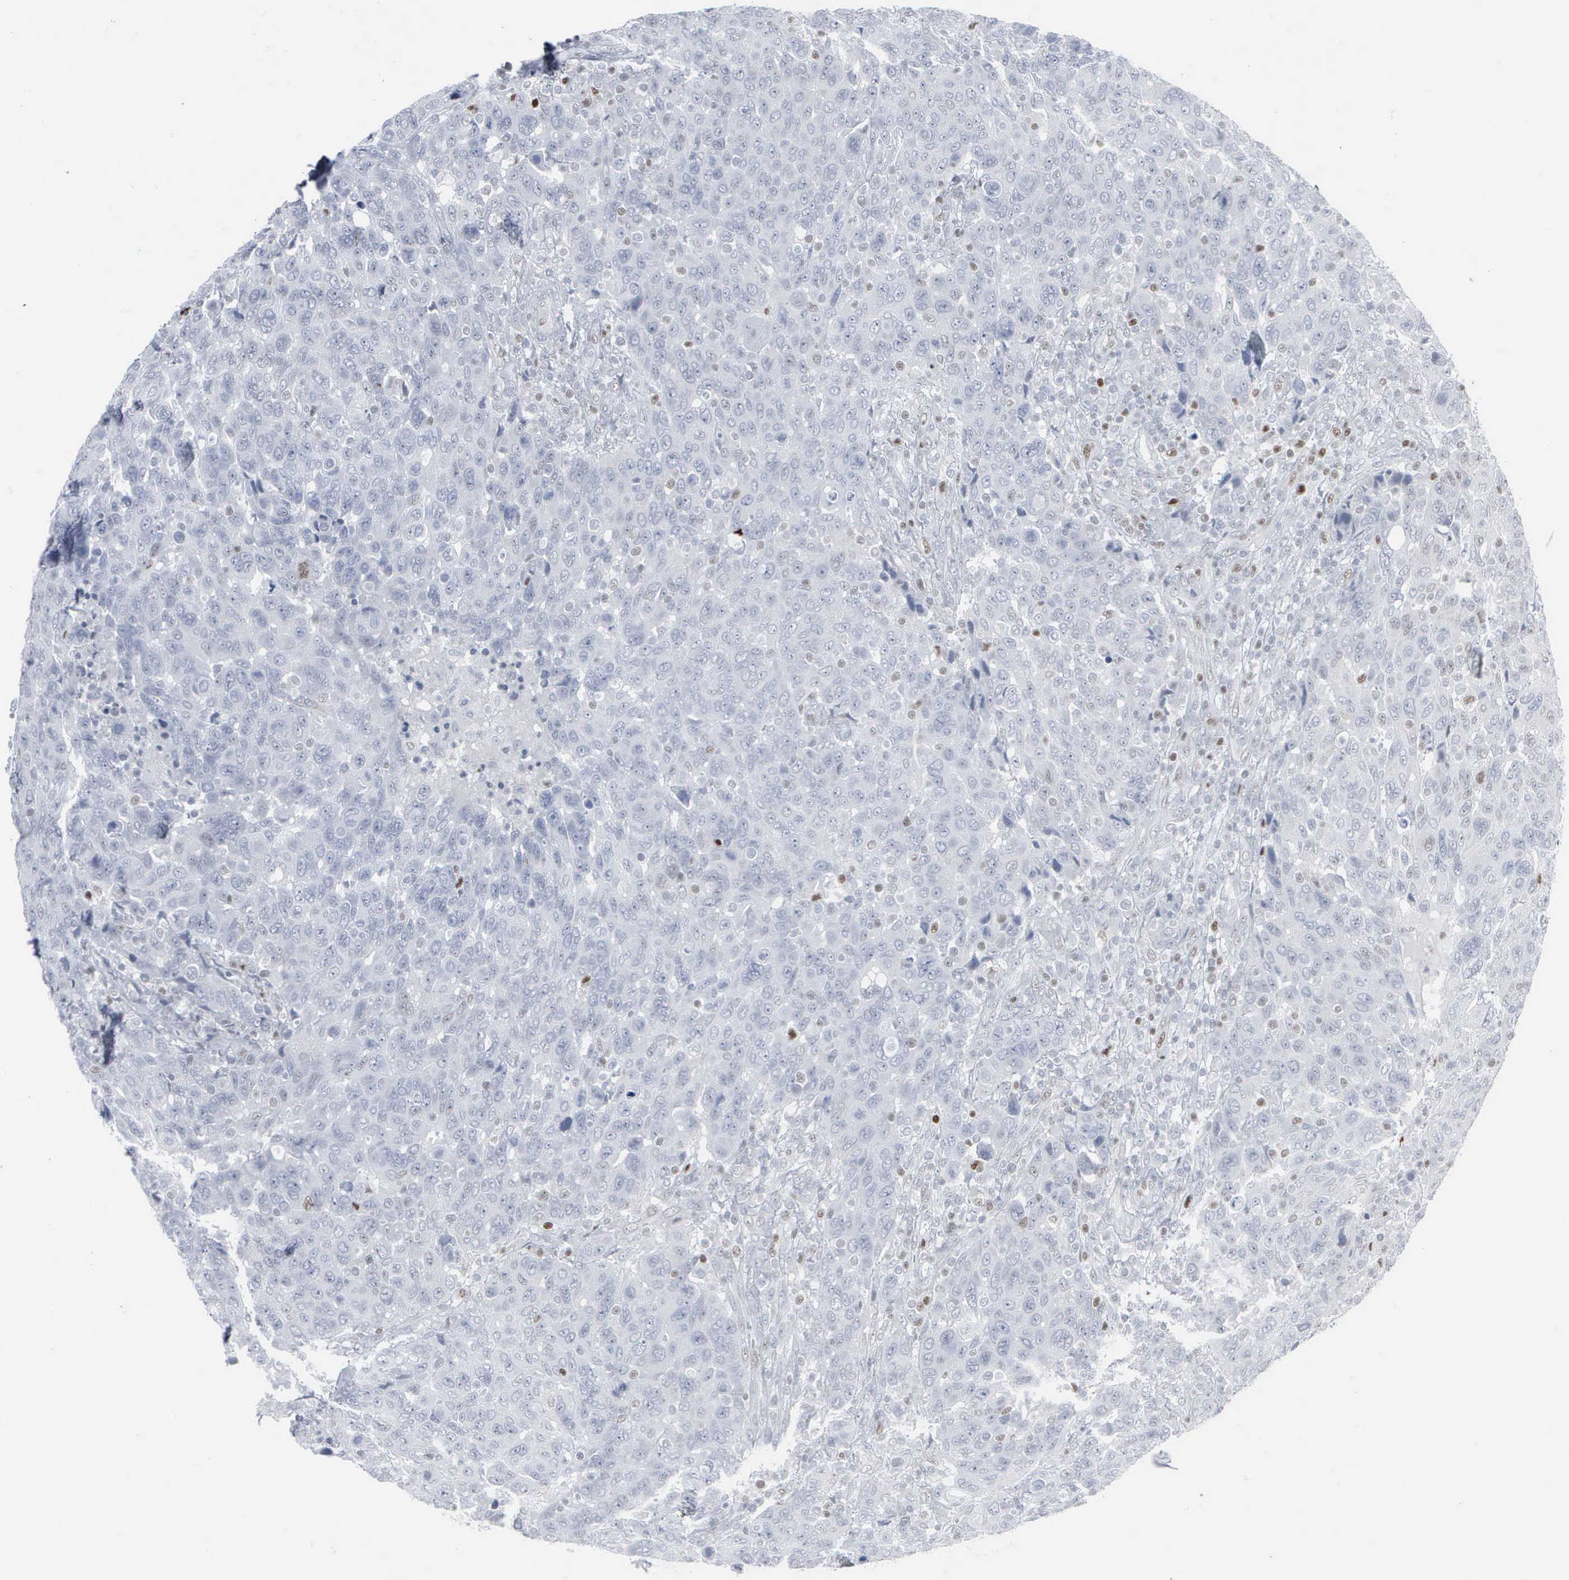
{"staining": {"intensity": "negative", "quantity": "none", "location": "none"}, "tissue": "breast cancer", "cell_type": "Tumor cells", "image_type": "cancer", "snomed": [{"axis": "morphology", "description": "Duct carcinoma"}, {"axis": "topography", "description": "Breast"}], "caption": "A photomicrograph of human breast cancer is negative for staining in tumor cells.", "gene": "CCND3", "patient": {"sex": "female", "age": 37}}